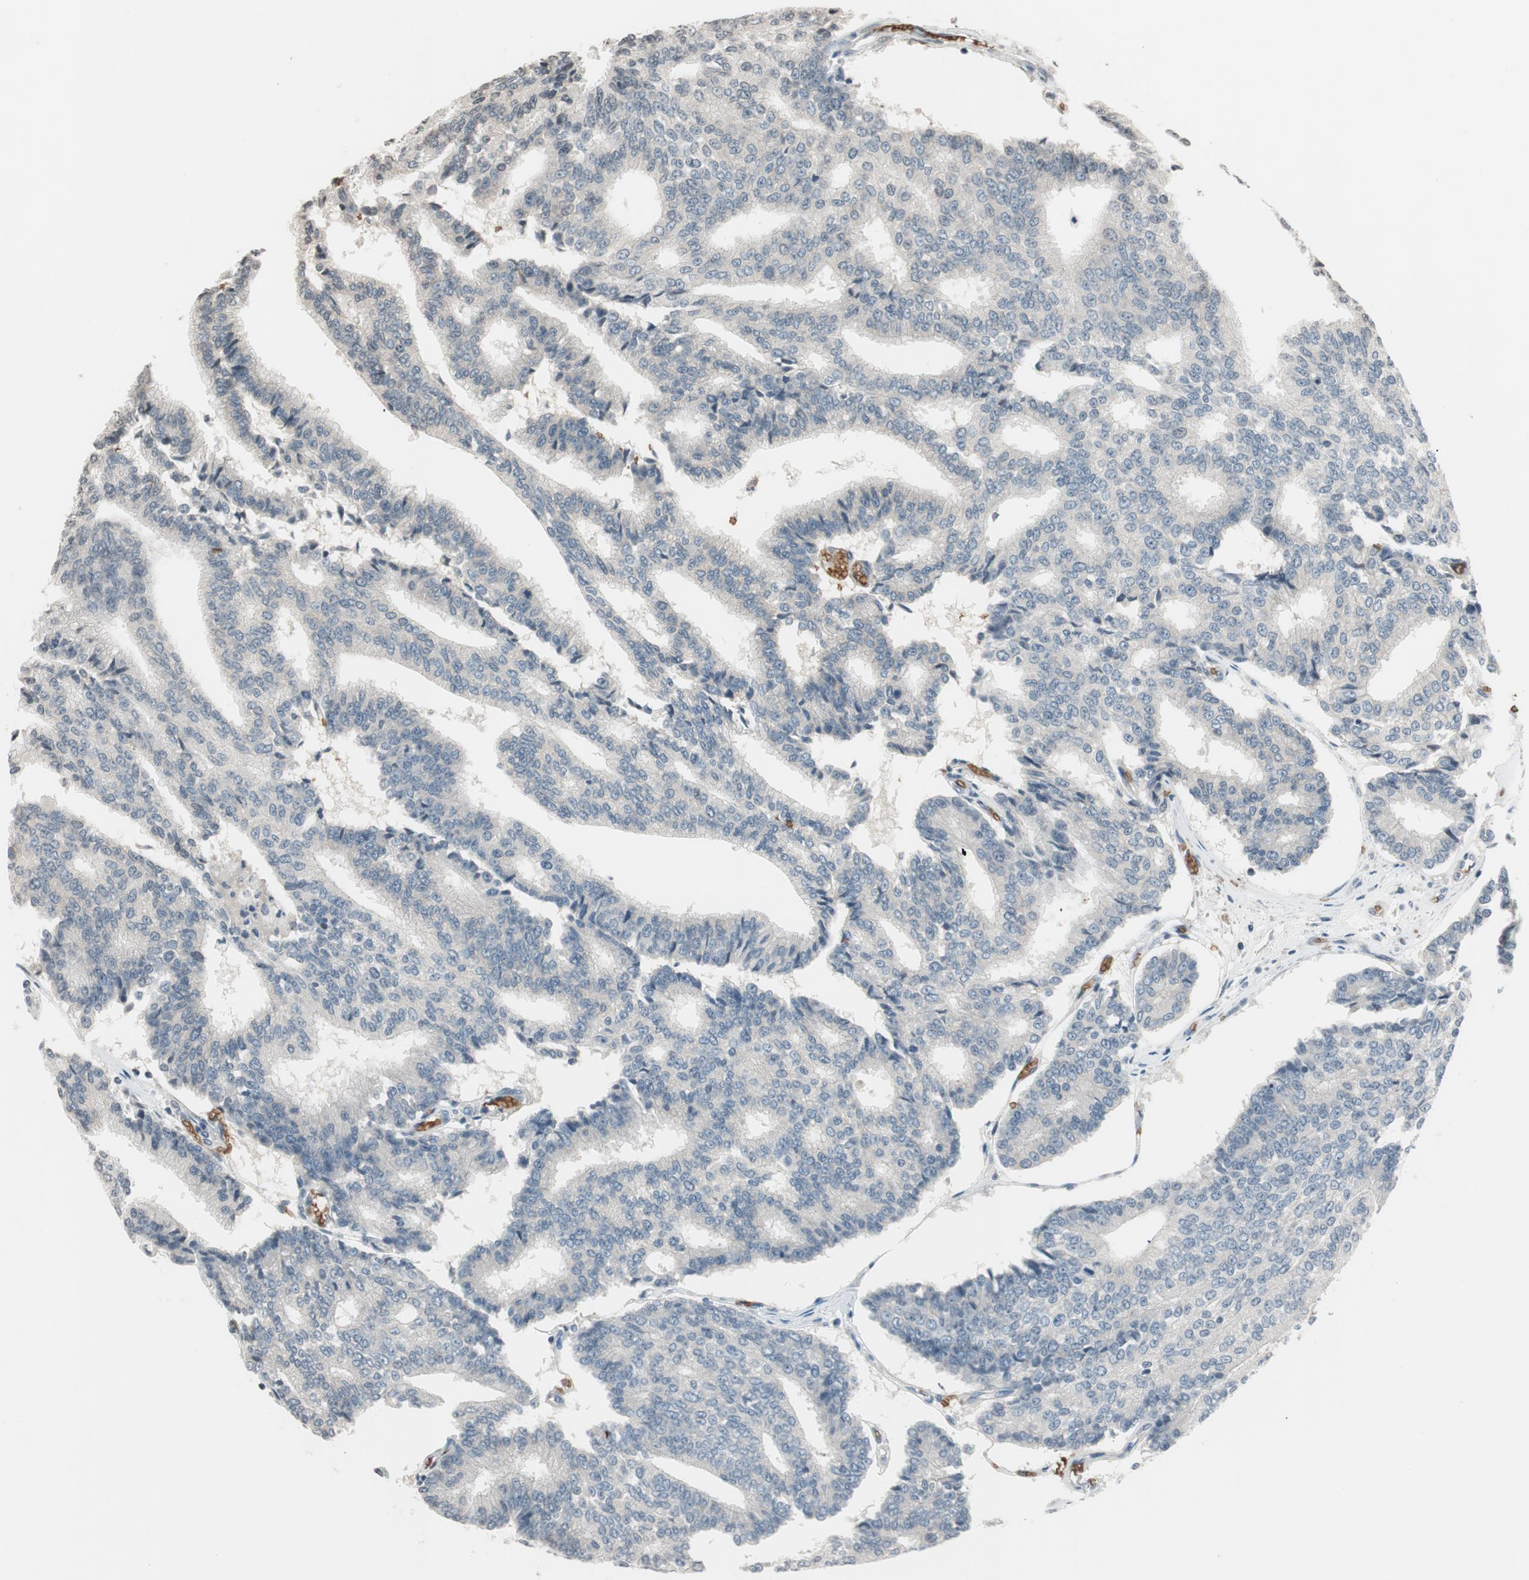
{"staining": {"intensity": "negative", "quantity": "none", "location": "none"}, "tissue": "prostate cancer", "cell_type": "Tumor cells", "image_type": "cancer", "snomed": [{"axis": "morphology", "description": "Adenocarcinoma, High grade"}, {"axis": "topography", "description": "Prostate"}], "caption": "Prostate adenocarcinoma (high-grade) was stained to show a protein in brown. There is no significant staining in tumor cells.", "gene": "GYPC", "patient": {"sex": "male", "age": 55}}